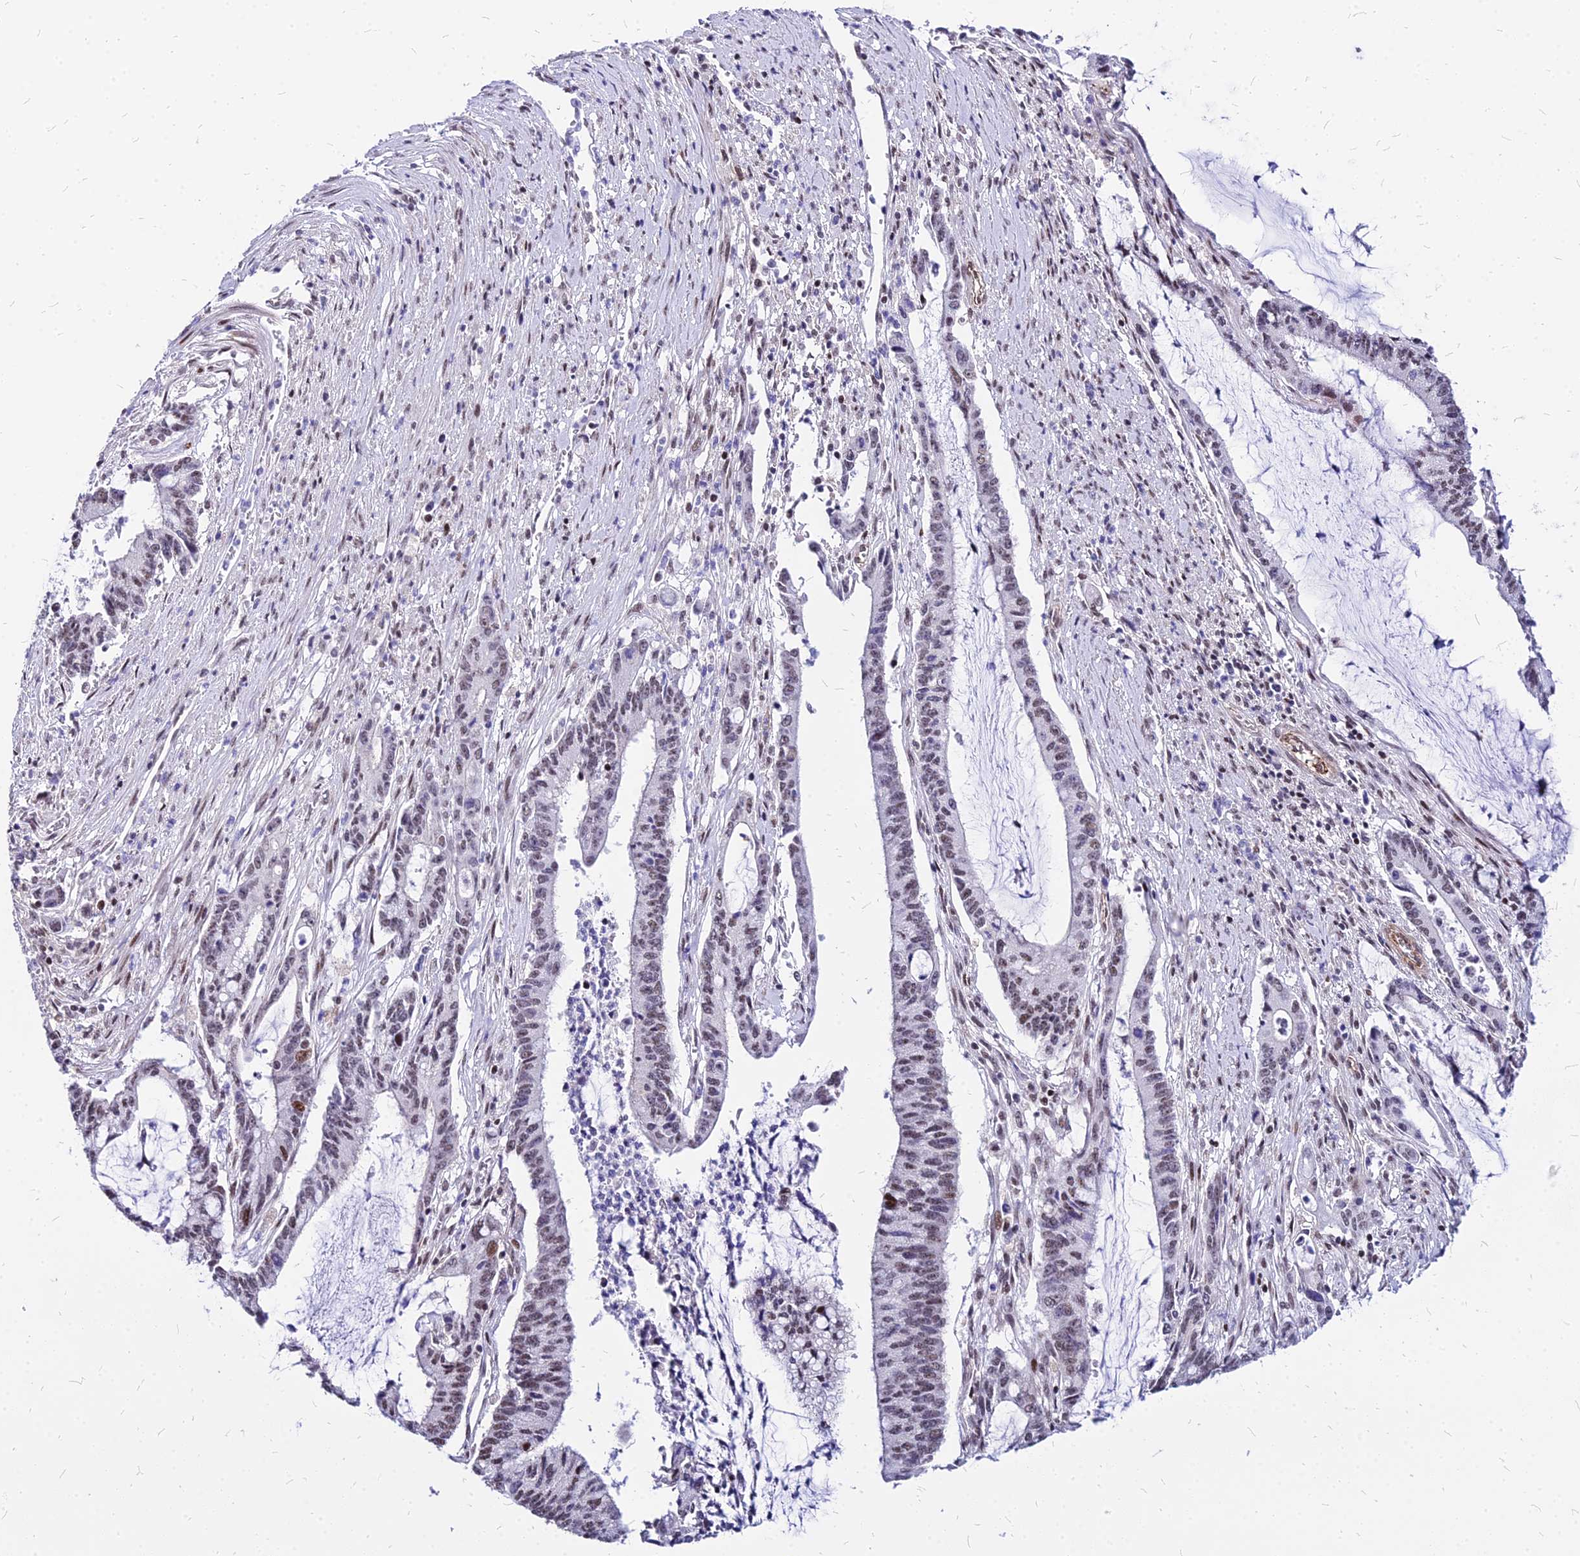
{"staining": {"intensity": "moderate", "quantity": "25%-75%", "location": "nuclear"}, "tissue": "pancreatic cancer", "cell_type": "Tumor cells", "image_type": "cancer", "snomed": [{"axis": "morphology", "description": "Adenocarcinoma, NOS"}, {"axis": "topography", "description": "Pancreas"}], "caption": "Pancreatic adenocarcinoma stained with DAB immunohistochemistry (IHC) exhibits medium levels of moderate nuclear staining in approximately 25%-75% of tumor cells.", "gene": "FDX2", "patient": {"sex": "female", "age": 50}}